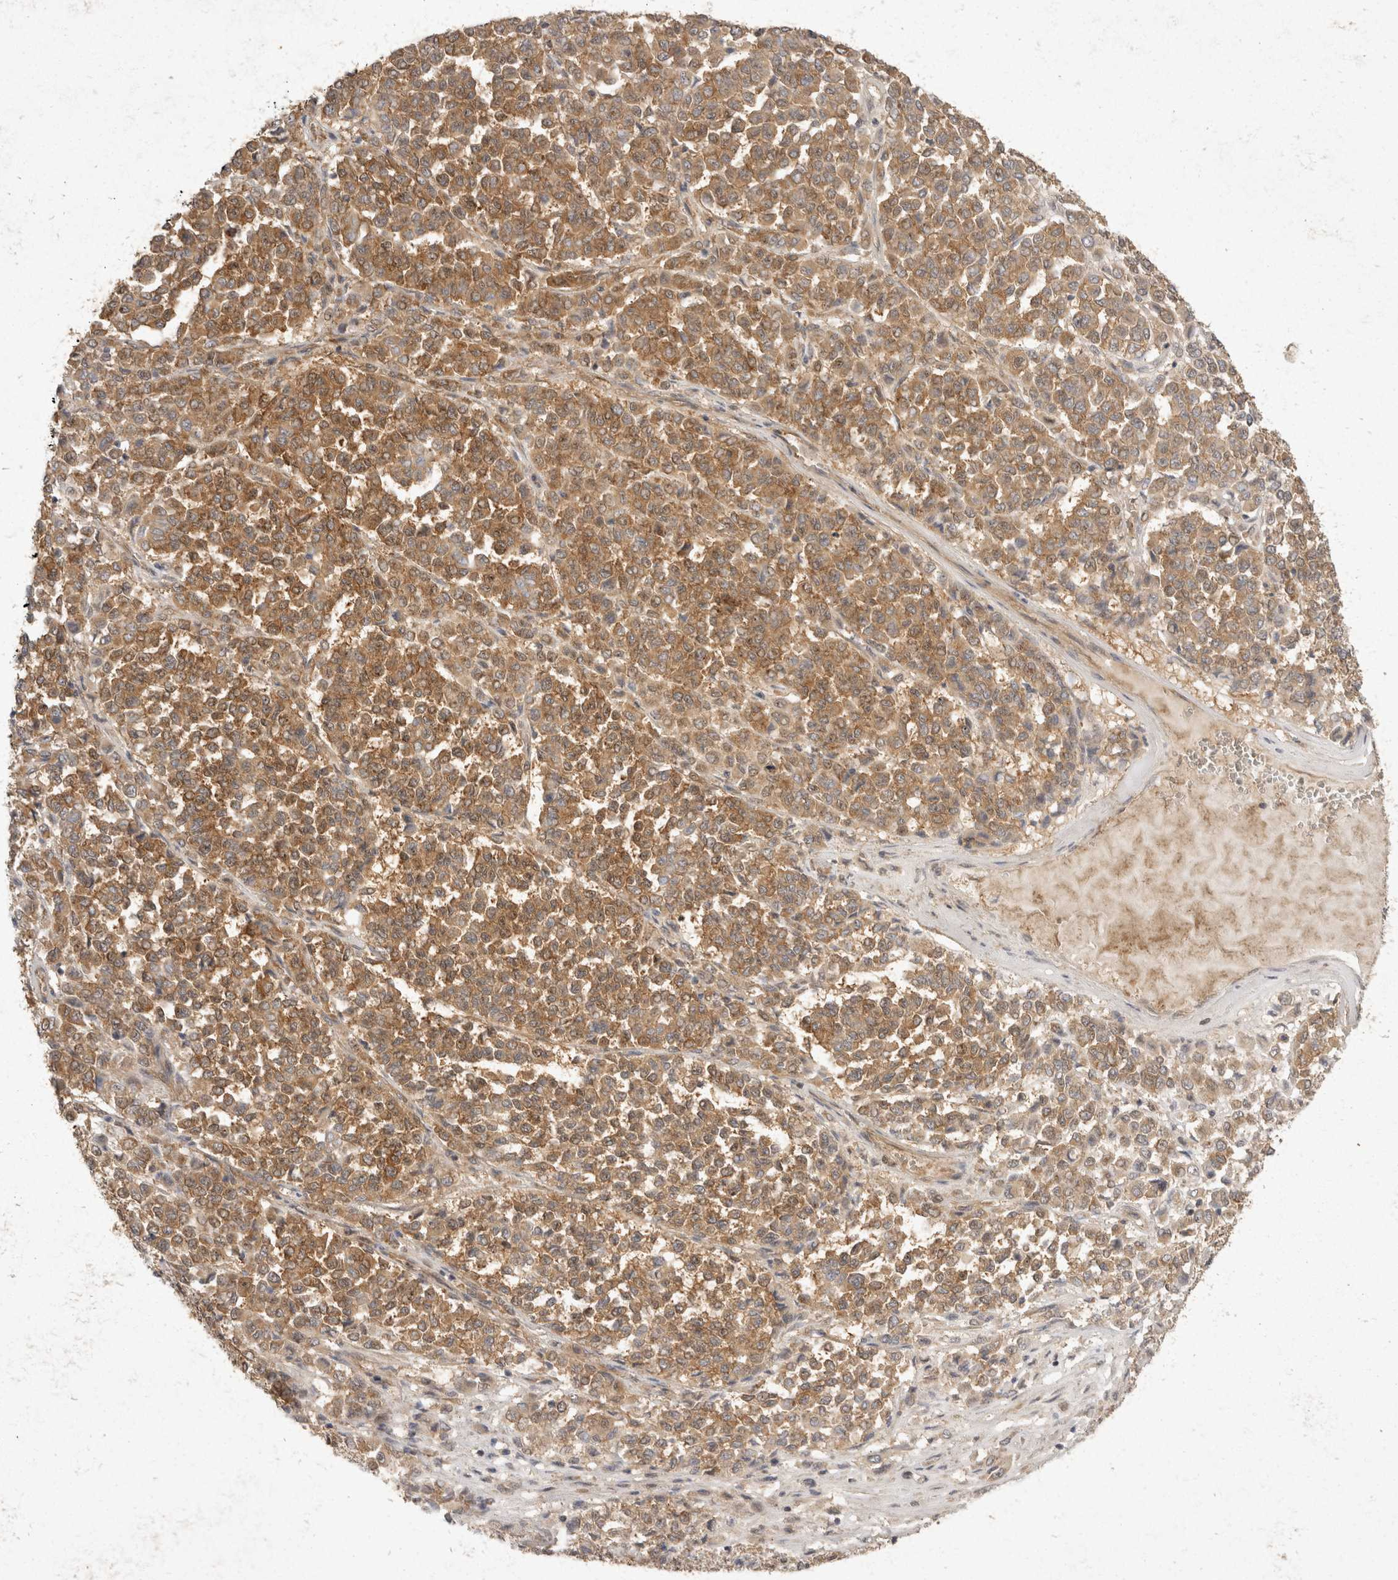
{"staining": {"intensity": "moderate", "quantity": ">75%", "location": "cytoplasmic/membranous"}, "tissue": "melanoma", "cell_type": "Tumor cells", "image_type": "cancer", "snomed": [{"axis": "morphology", "description": "Malignant melanoma, Metastatic site"}, {"axis": "topography", "description": "Pancreas"}], "caption": "Malignant melanoma (metastatic site) stained for a protein (brown) exhibits moderate cytoplasmic/membranous positive expression in about >75% of tumor cells.", "gene": "EIF4G3", "patient": {"sex": "female", "age": 30}}